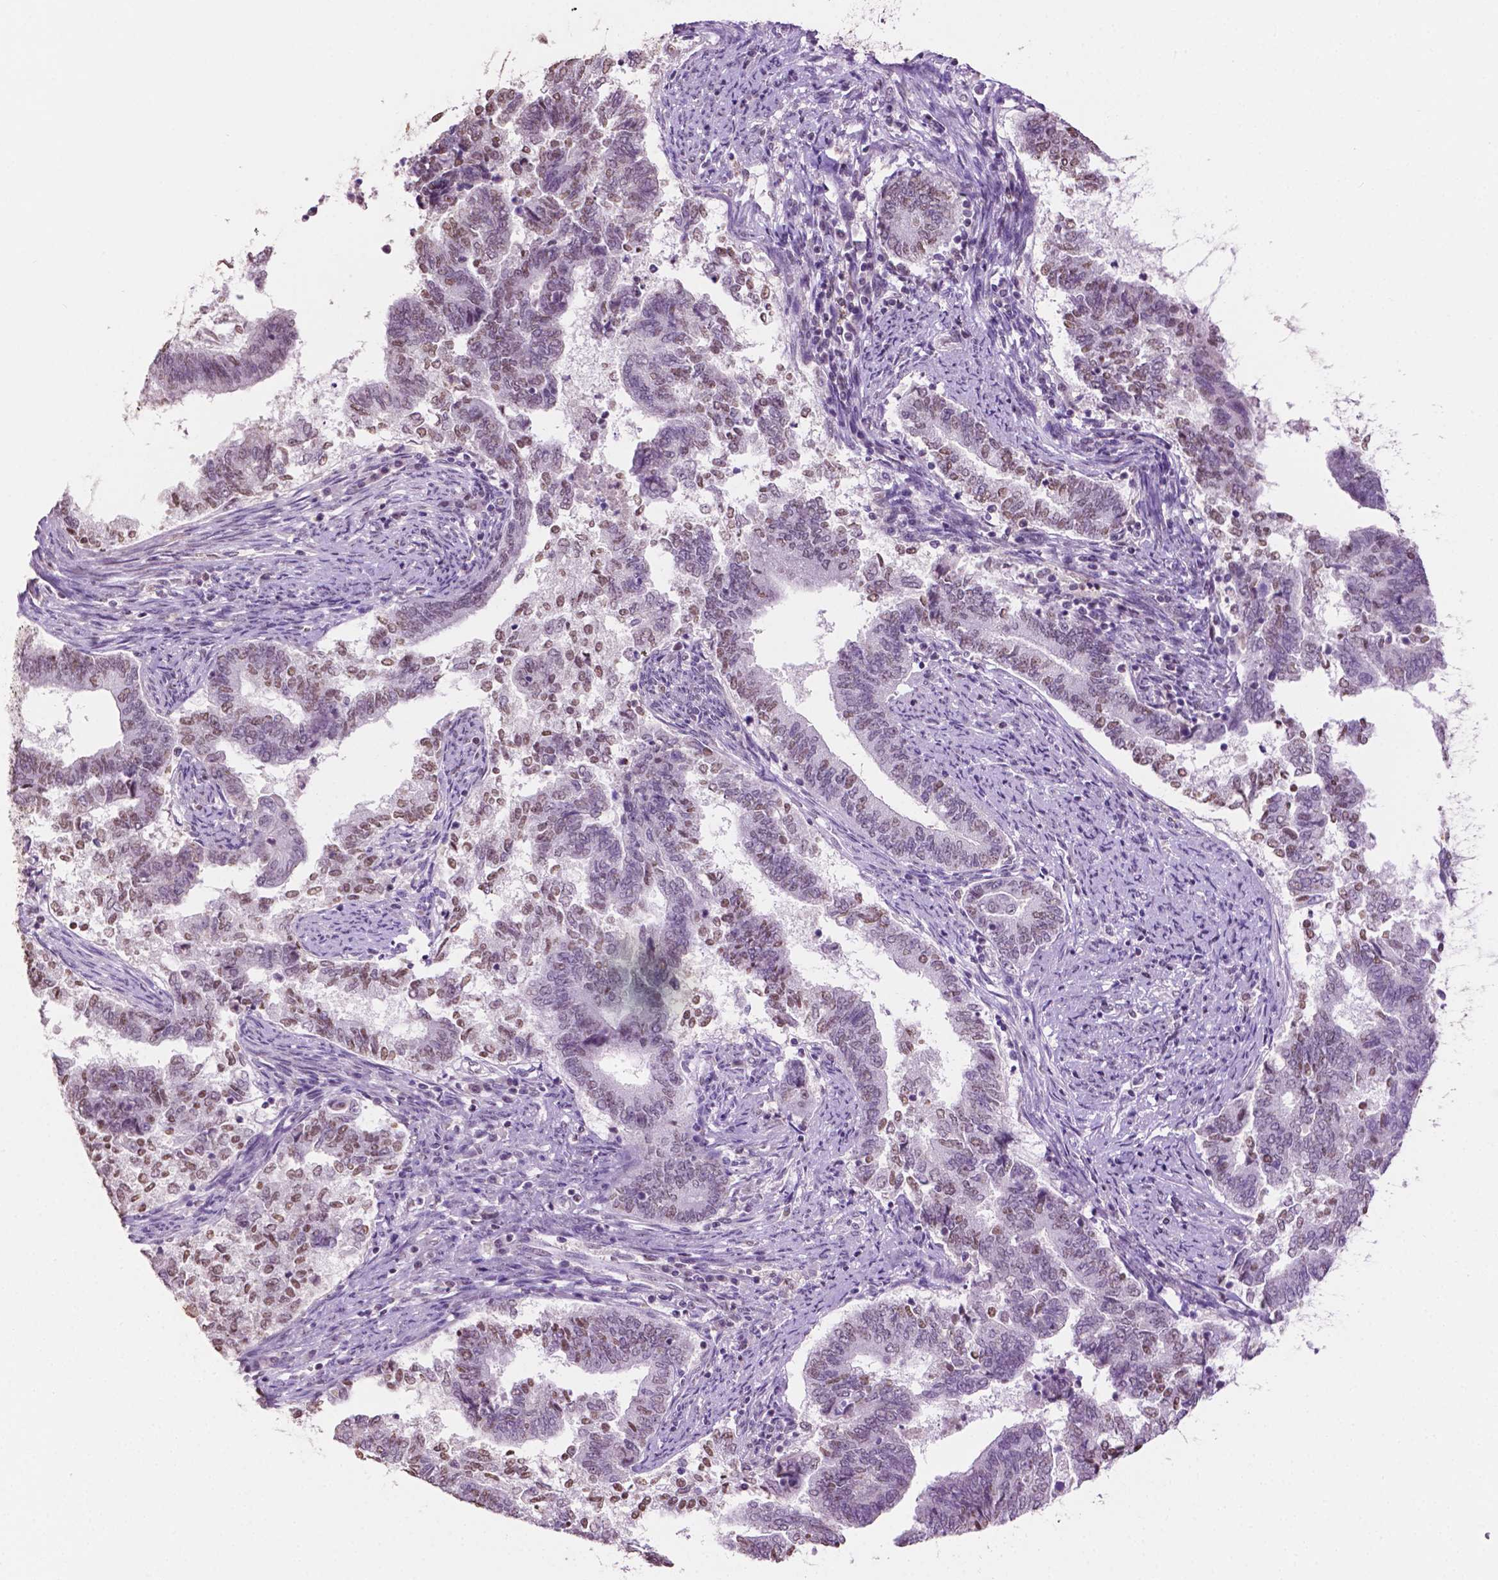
{"staining": {"intensity": "moderate", "quantity": "25%-75%", "location": "nuclear"}, "tissue": "endometrial cancer", "cell_type": "Tumor cells", "image_type": "cancer", "snomed": [{"axis": "morphology", "description": "Adenocarcinoma, NOS"}, {"axis": "topography", "description": "Endometrium"}], "caption": "Immunohistochemistry (IHC) (DAB (3,3'-diaminobenzidine)) staining of human endometrial adenocarcinoma reveals moderate nuclear protein positivity in about 25%-75% of tumor cells.", "gene": "PTPN6", "patient": {"sex": "female", "age": 65}}